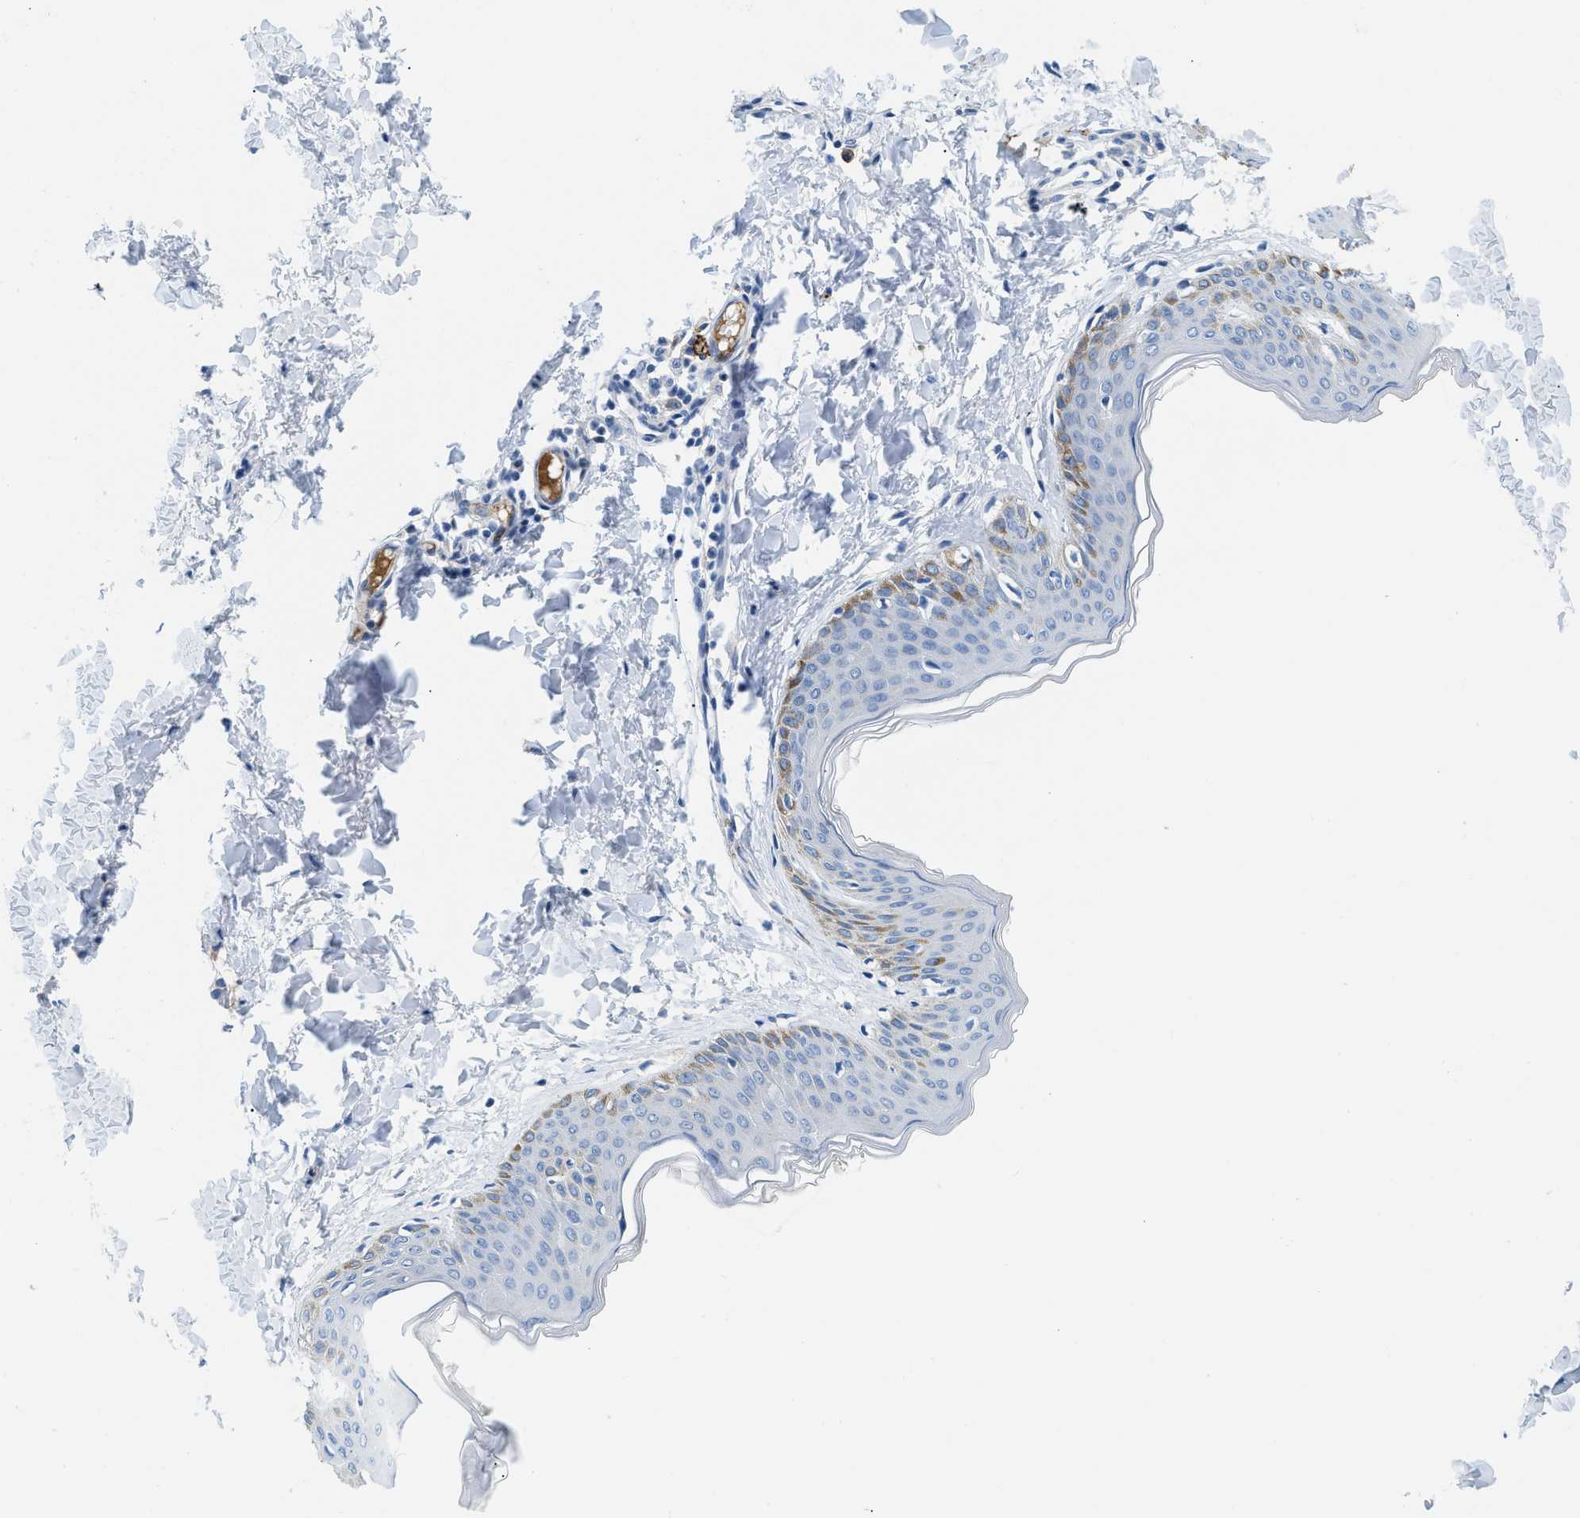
{"staining": {"intensity": "negative", "quantity": "none", "location": "none"}, "tissue": "skin", "cell_type": "Fibroblasts", "image_type": "normal", "snomed": [{"axis": "morphology", "description": "Normal tissue, NOS"}, {"axis": "topography", "description": "Skin"}], "caption": "A high-resolution photomicrograph shows immunohistochemistry staining of unremarkable skin, which displays no significant expression in fibroblasts.", "gene": "MBL2", "patient": {"sex": "female", "age": 17}}